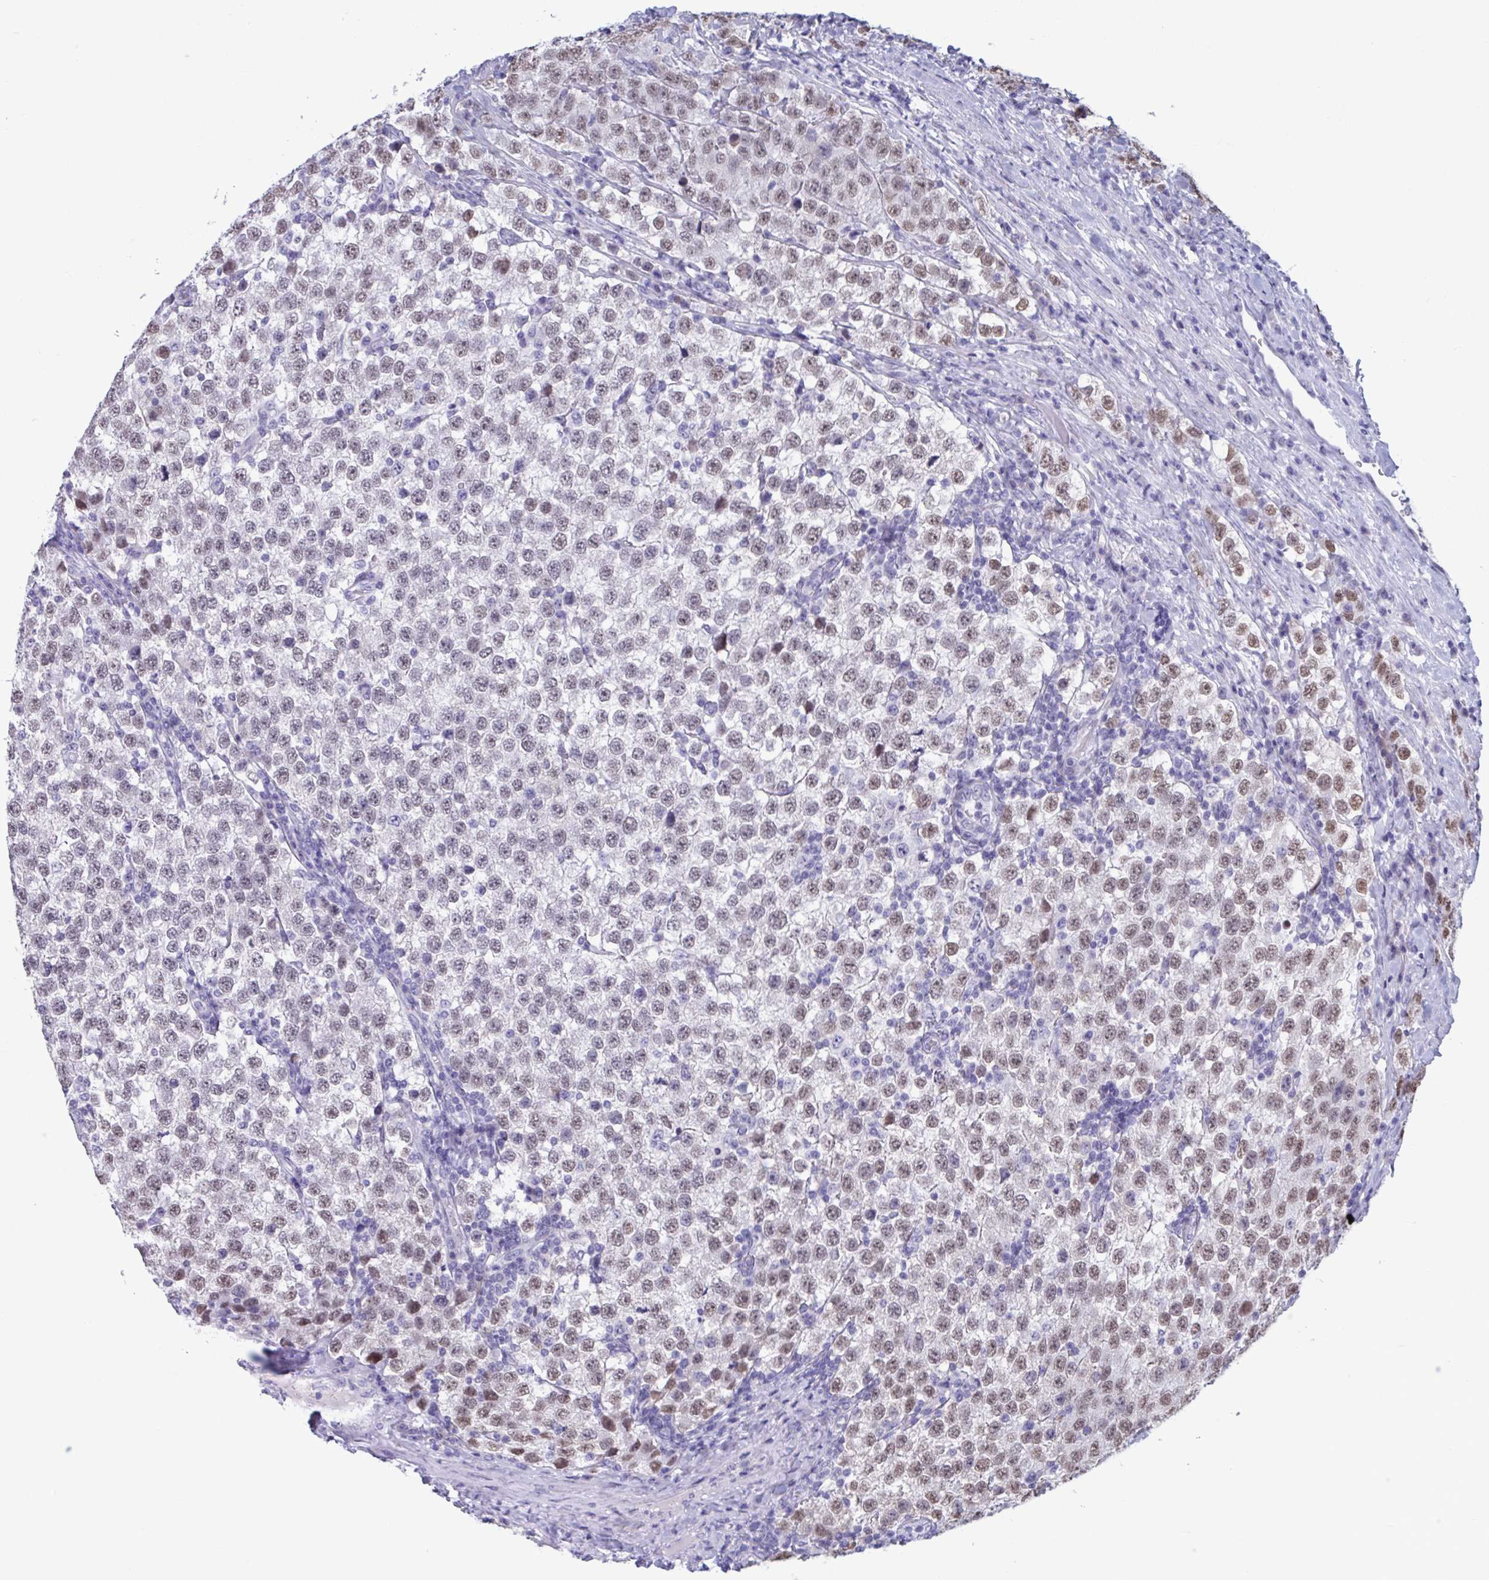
{"staining": {"intensity": "moderate", "quantity": ">75%", "location": "nuclear"}, "tissue": "testis cancer", "cell_type": "Tumor cells", "image_type": "cancer", "snomed": [{"axis": "morphology", "description": "Seminoma, NOS"}, {"axis": "topography", "description": "Testis"}], "caption": "Brown immunohistochemical staining in human seminoma (testis) shows moderate nuclear positivity in approximately >75% of tumor cells.", "gene": "MSMB", "patient": {"sex": "male", "age": 34}}